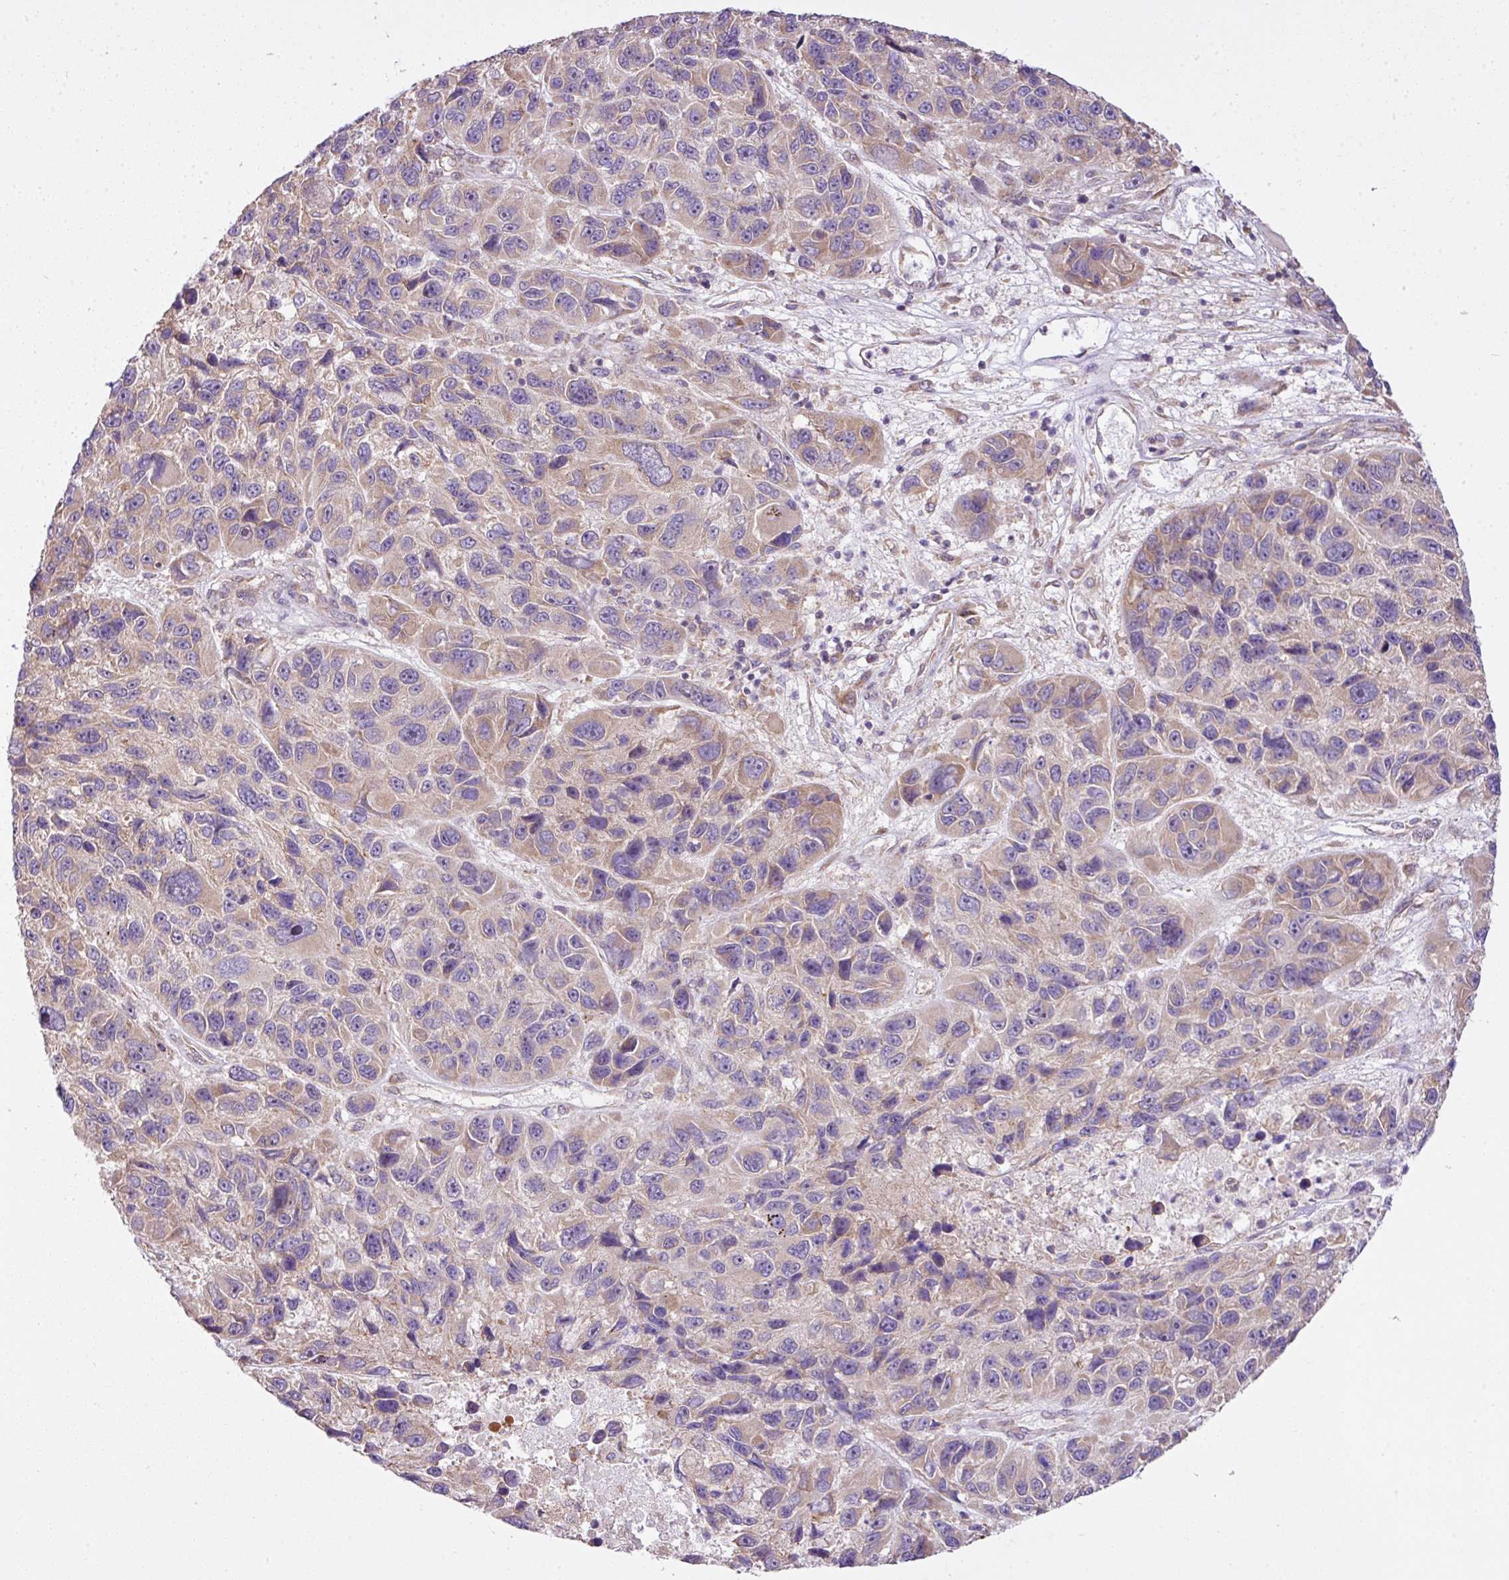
{"staining": {"intensity": "weak", "quantity": "<25%", "location": "cytoplasmic/membranous"}, "tissue": "melanoma", "cell_type": "Tumor cells", "image_type": "cancer", "snomed": [{"axis": "morphology", "description": "Malignant melanoma, NOS"}, {"axis": "topography", "description": "Skin"}], "caption": "Immunohistochemistry (IHC) histopathology image of melanoma stained for a protein (brown), which displays no staining in tumor cells.", "gene": "COX18", "patient": {"sex": "male", "age": 53}}